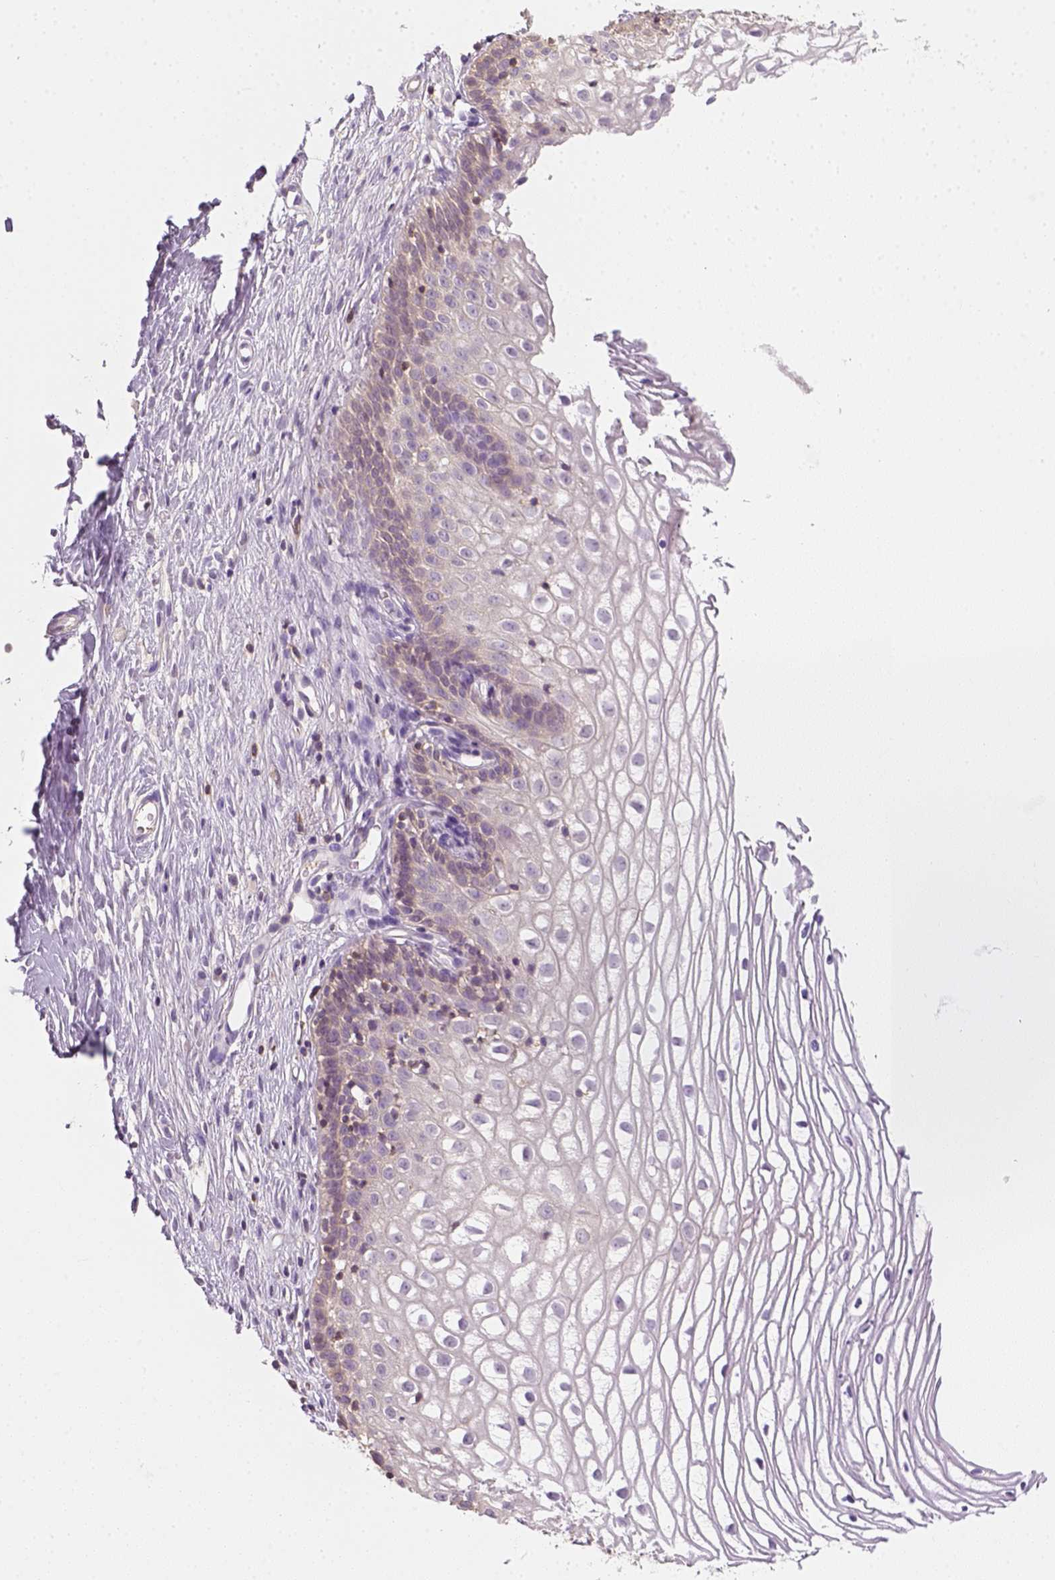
{"staining": {"intensity": "negative", "quantity": "none", "location": "none"}, "tissue": "cervix", "cell_type": "Glandular cells", "image_type": "normal", "snomed": [{"axis": "morphology", "description": "Normal tissue, NOS"}, {"axis": "topography", "description": "Cervix"}], "caption": "DAB (3,3'-diaminobenzidine) immunohistochemical staining of benign human cervix demonstrates no significant staining in glandular cells.", "gene": "EPHB1", "patient": {"sex": "female", "age": 40}}